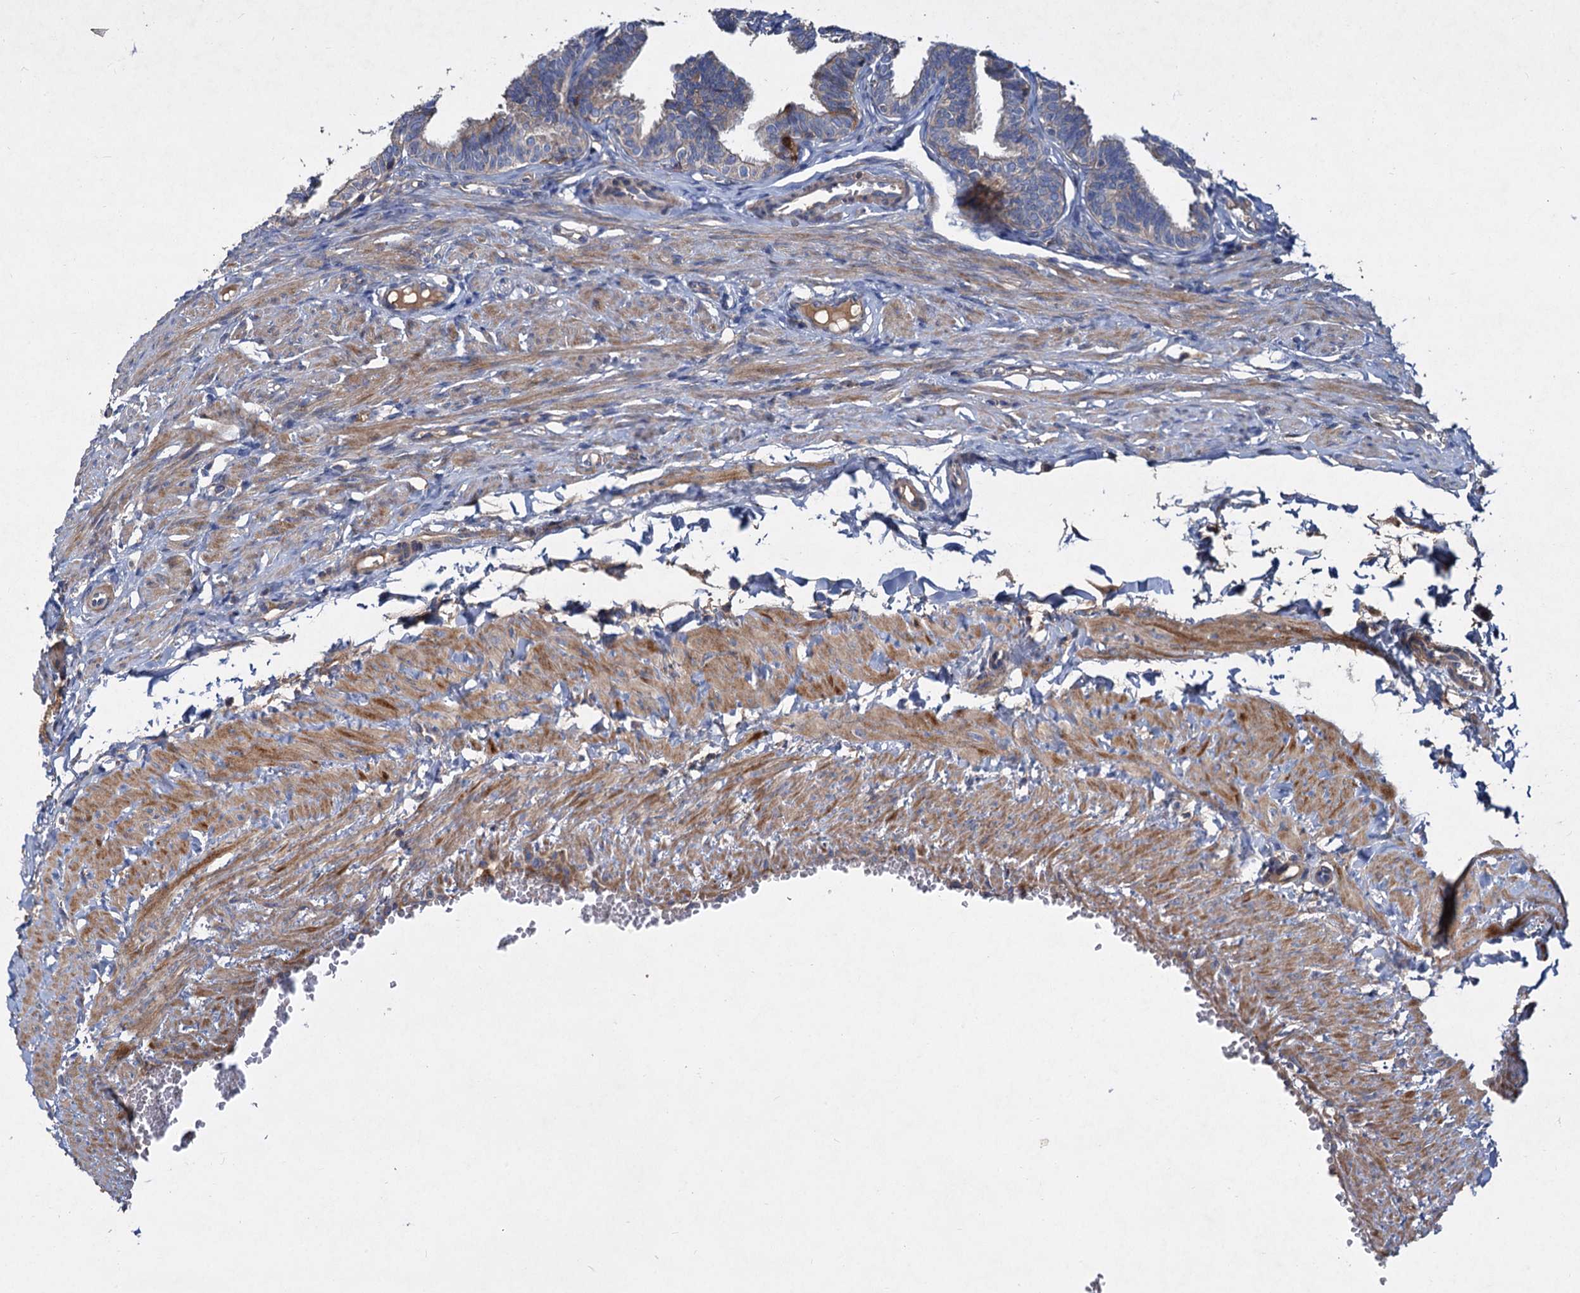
{"staining": {"intensity": "weak", "quantity": "25%-75%", "location": "cytoplasmic/membranous"}, "tissue": "fallopian tube", "cell_type": "Glandular cells", "image_type": "normal", "snomed": [{"axis": "morphology", "description": "Normal tissue, NOS"}, {"axis": "topography", "description": "Fallopian tube"}, {"axis": "topography", "description": "Ovary"}], "caption": "Protein staining displays weak cytoplasmic/membranous positivity in about 25%-75% of glandular cells in unremarkable fallopian tube.", "gene": "ALKBH7", "patient": {"sex": "female", "age": 23}}